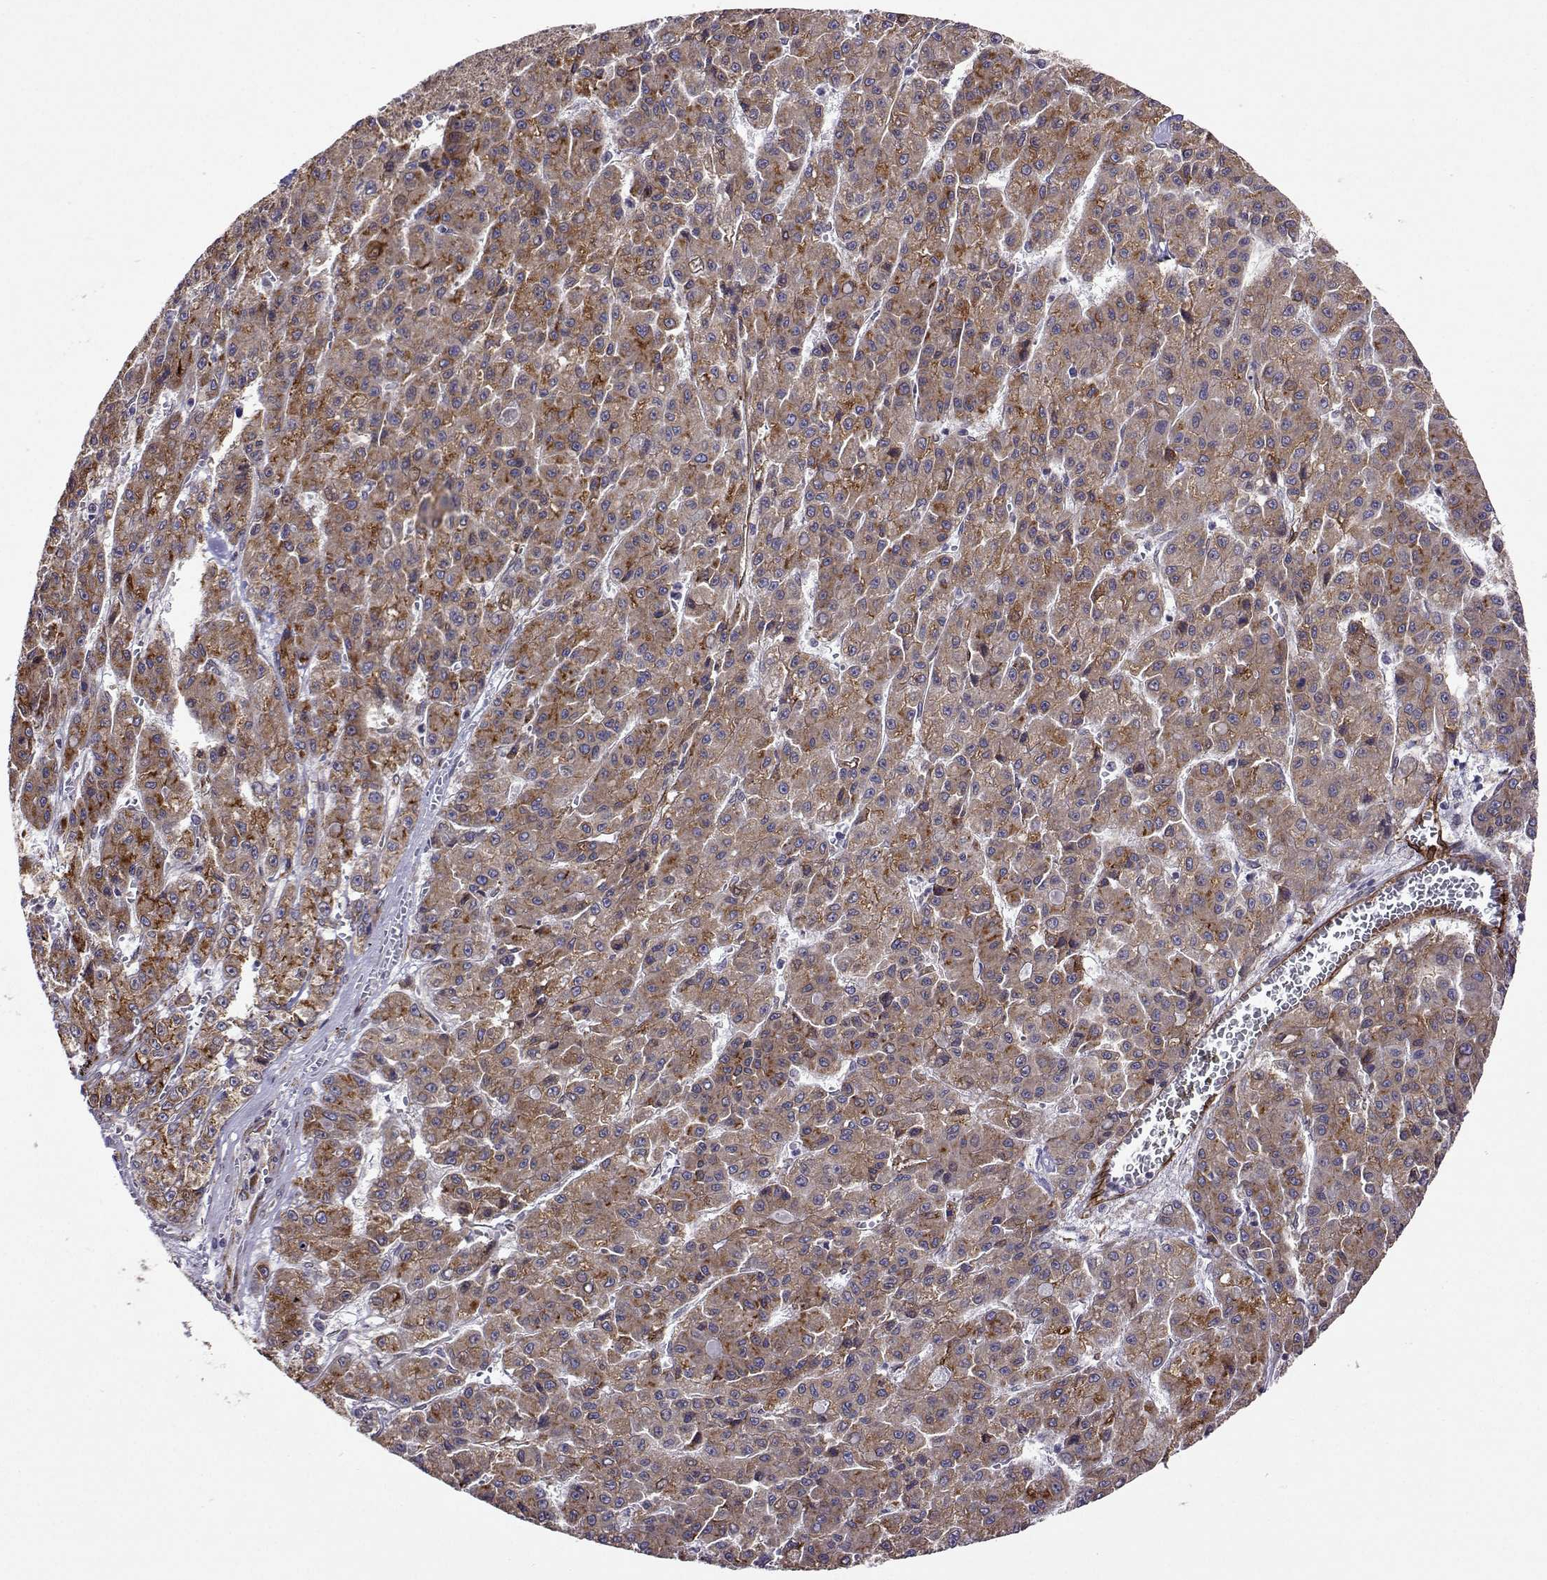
{"staining": {"intensity": "moderate", "quantity": ">75%", "location": "cytoplasmic/membranous"}, "tissue": "liver cancer", "cell_type": "Tumor cells", "image_type": "cancer", "snomed": [{"axis": "morphology", "description": "Carcinoma, Hepatocellular, NOS"}, {"axis": "topography", "description": "Liver"}], "caption": "Liver cancer (hepatocellular carcinoma) was stained to show a protein in brown. There is medium levels of moderate cytoplasmic/membranous expression in about >75% of tumor cells.", "gene": "PGRMC2", "patient": {"sex": "male", "age": 70}}